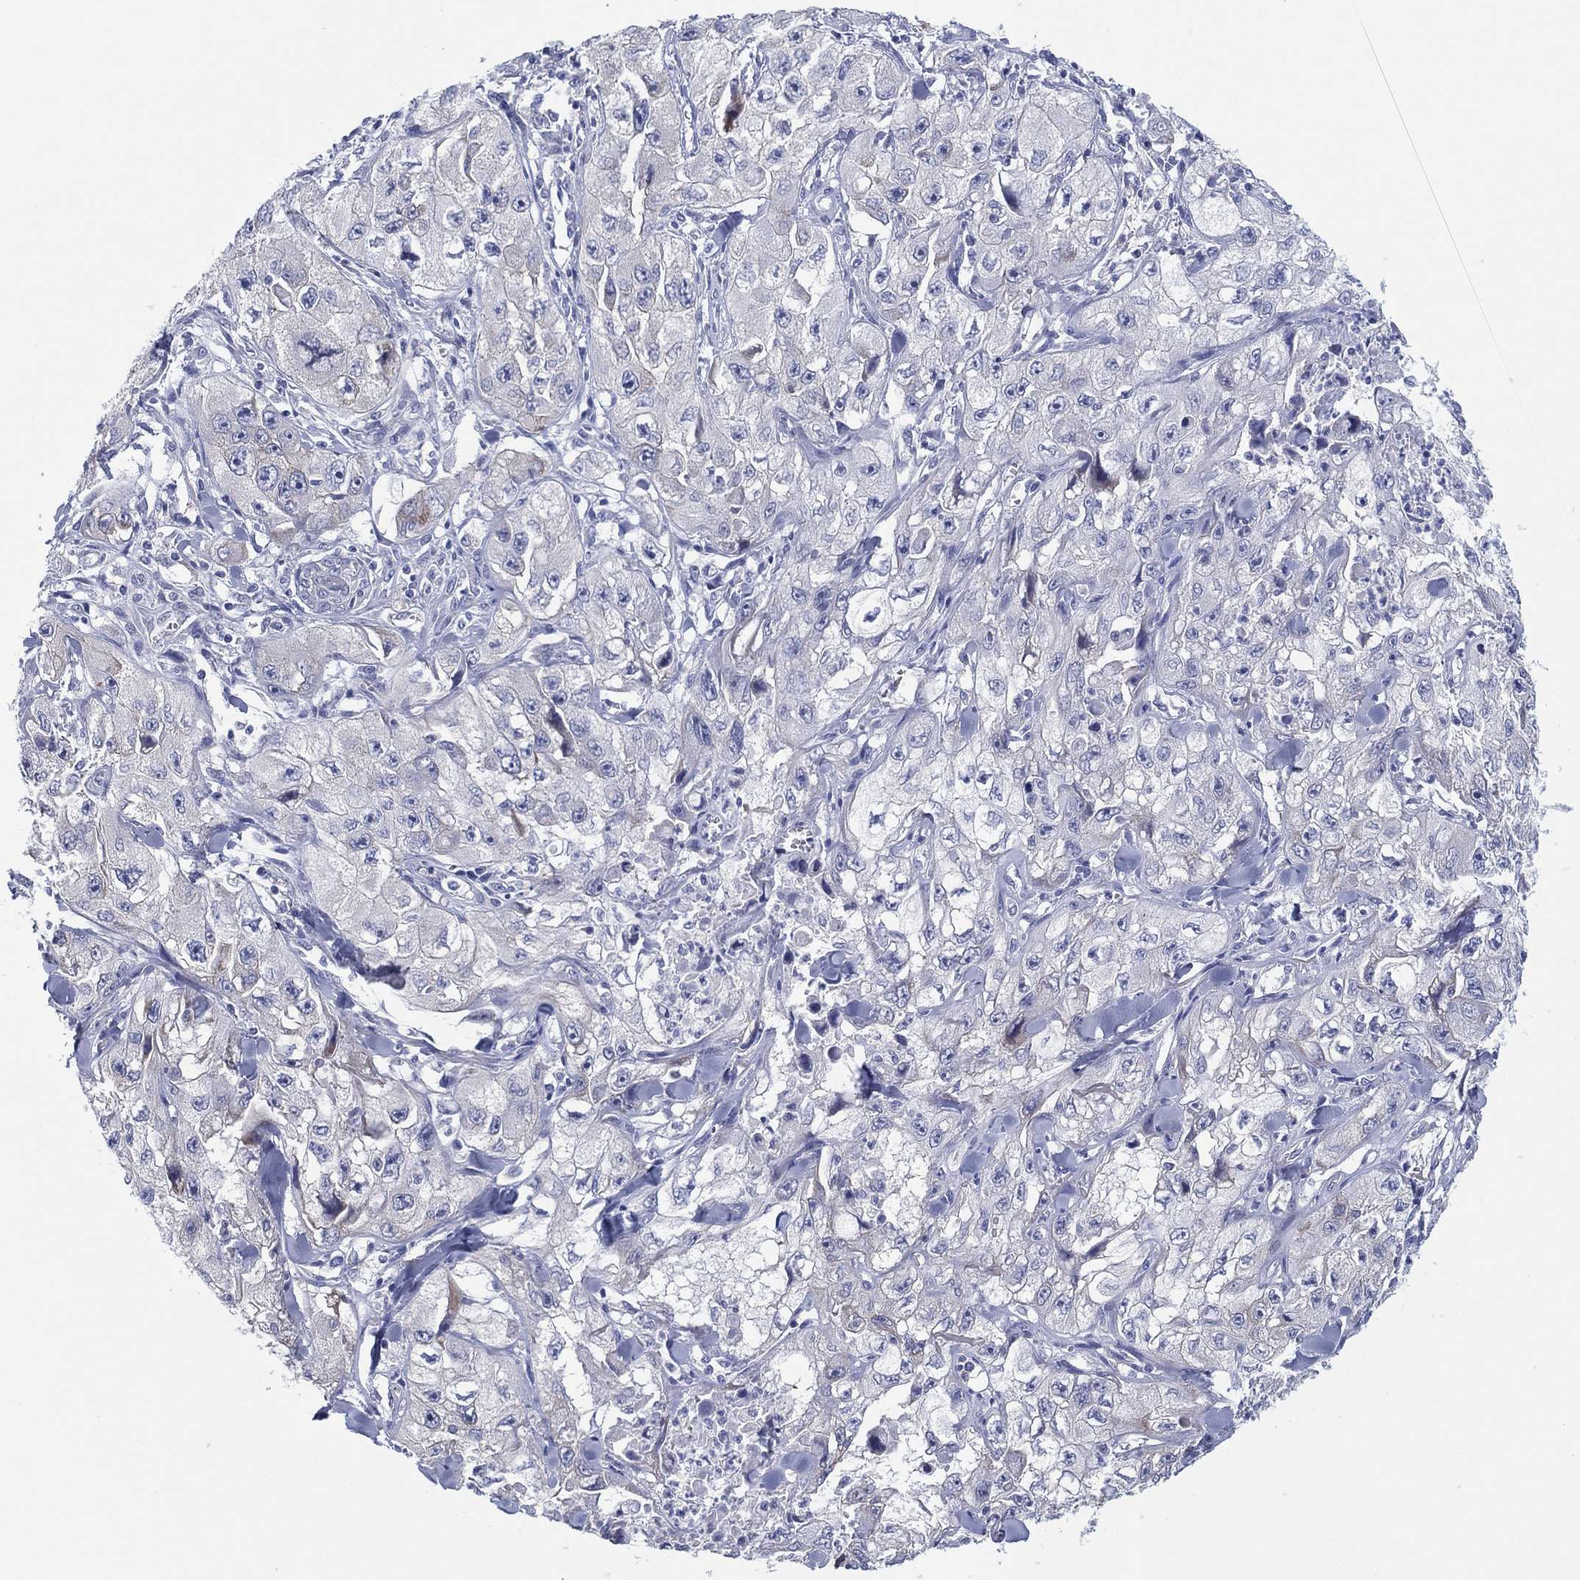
{"staining": {"intensity": "negative", "quantity": "none", "location": "none"}, "tissue": "skin cancer", "cell_type": "Tumor cells", "image_type": "cancer", "snomed": [{"axis": "morphology", "description": "Squamous cell carcinoma, NOS"}, {"axis": "topography", "description": "Skin"}, {"axis": "topography", "description": "Subcutis"}], "caption": "A micrograph of human skin squamous cell carcinoma is negative for staining in tumor cells.", "gene": "HEATR4", "patient": {"sex": "male", "age": 73}}